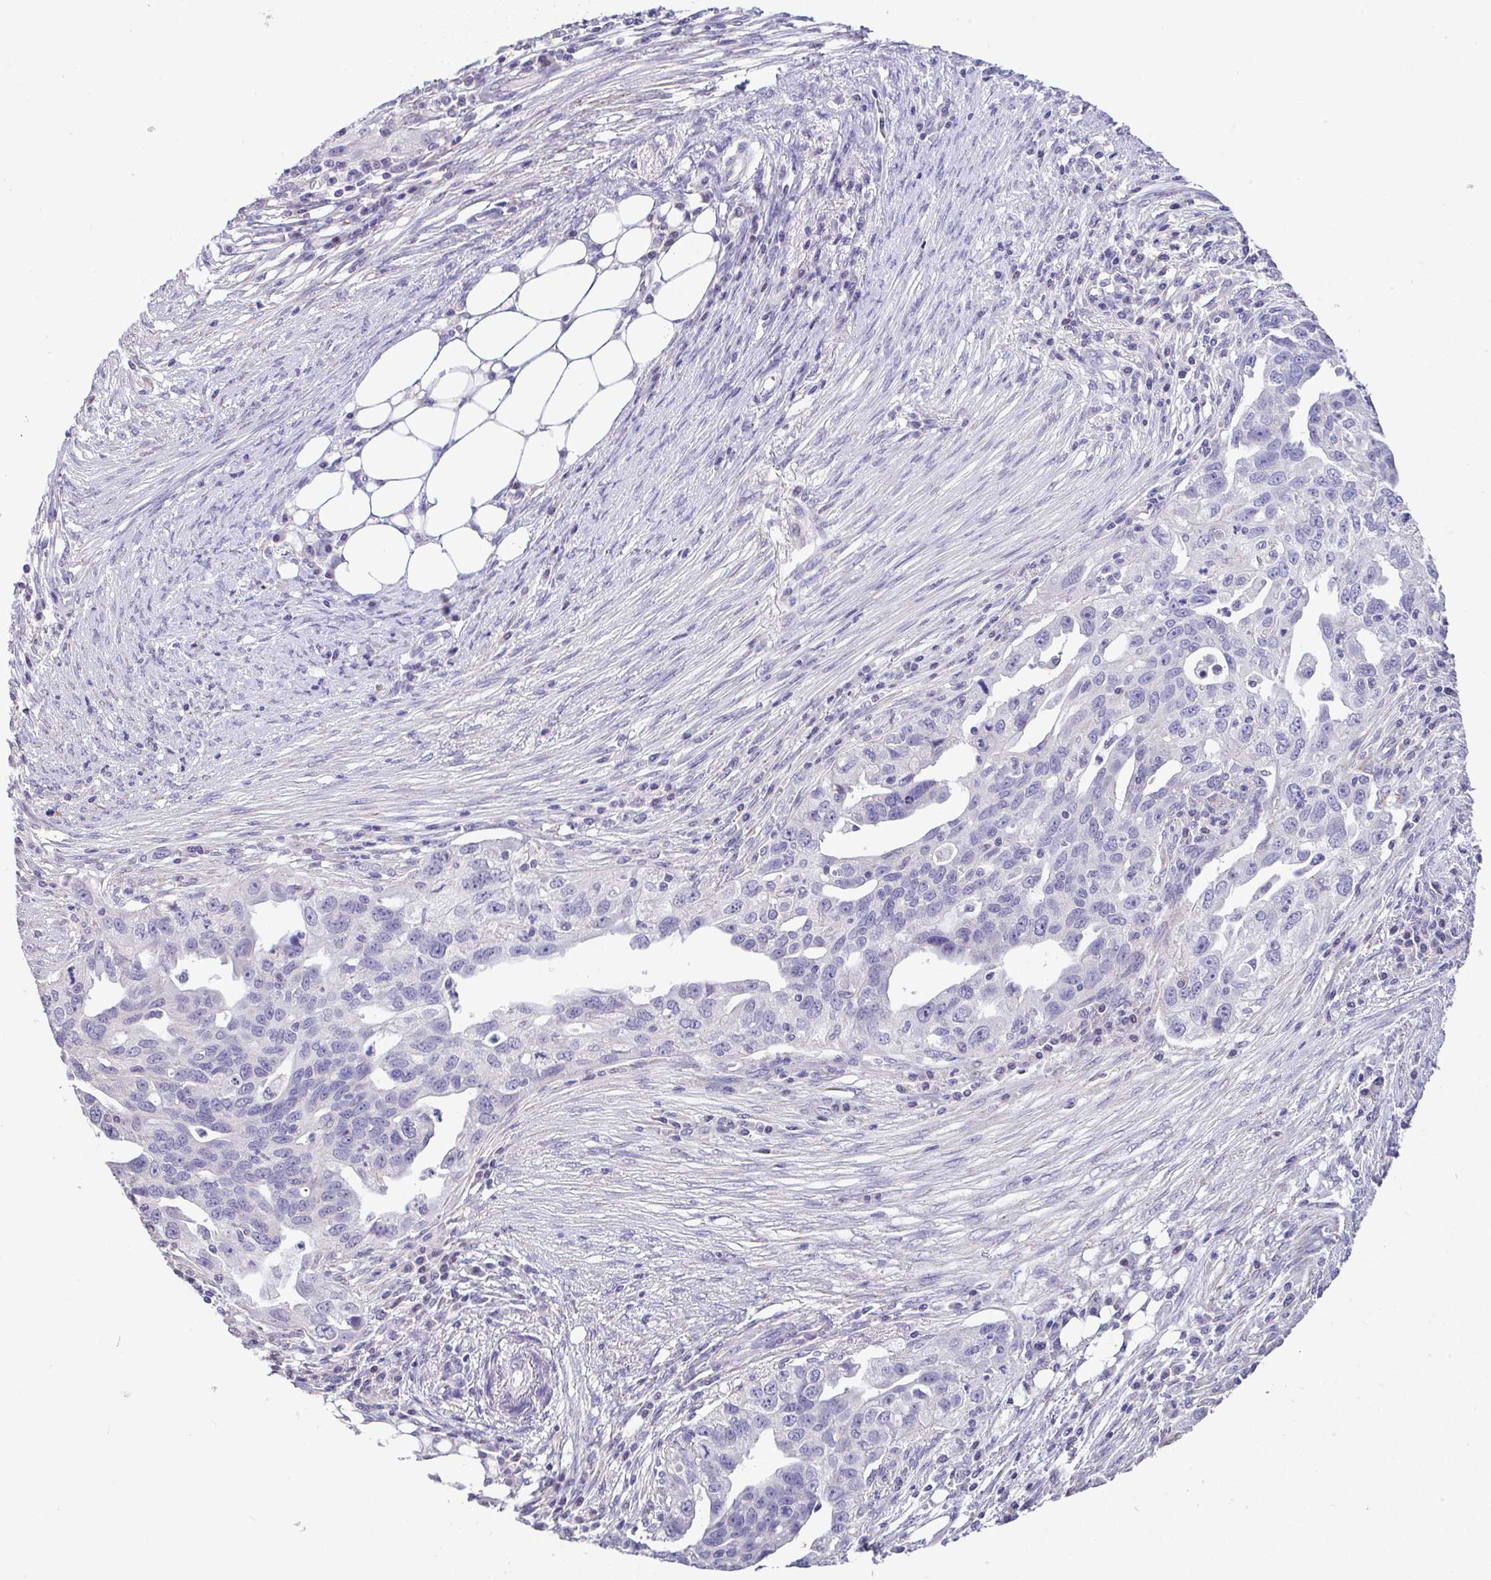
{"staining": {"intensity": "negative", "quantity": "none", "location": "none"}, "tissue": "ovarian cancer", "cell_type": "Tumor cells", "image_type": "cancer", "snomed": [{"axis": "morphology", "description": "Carcinoma, endometroid"}, {"axis": "morphology", "description": "Cystadenocarcinoma, serous, NOS"}, {"axis": "topography", "description": "Ovary"}], "caption": "This histopathology image is of ovarian serous cystadenocarcinoma stained with immunohistochemistry to label a protein in brown with the nuclei are counter-stained blue. There is no positivity in tumor cells.", "gene": "CTU1", "patient": {"sex": "female", "age": 45}}